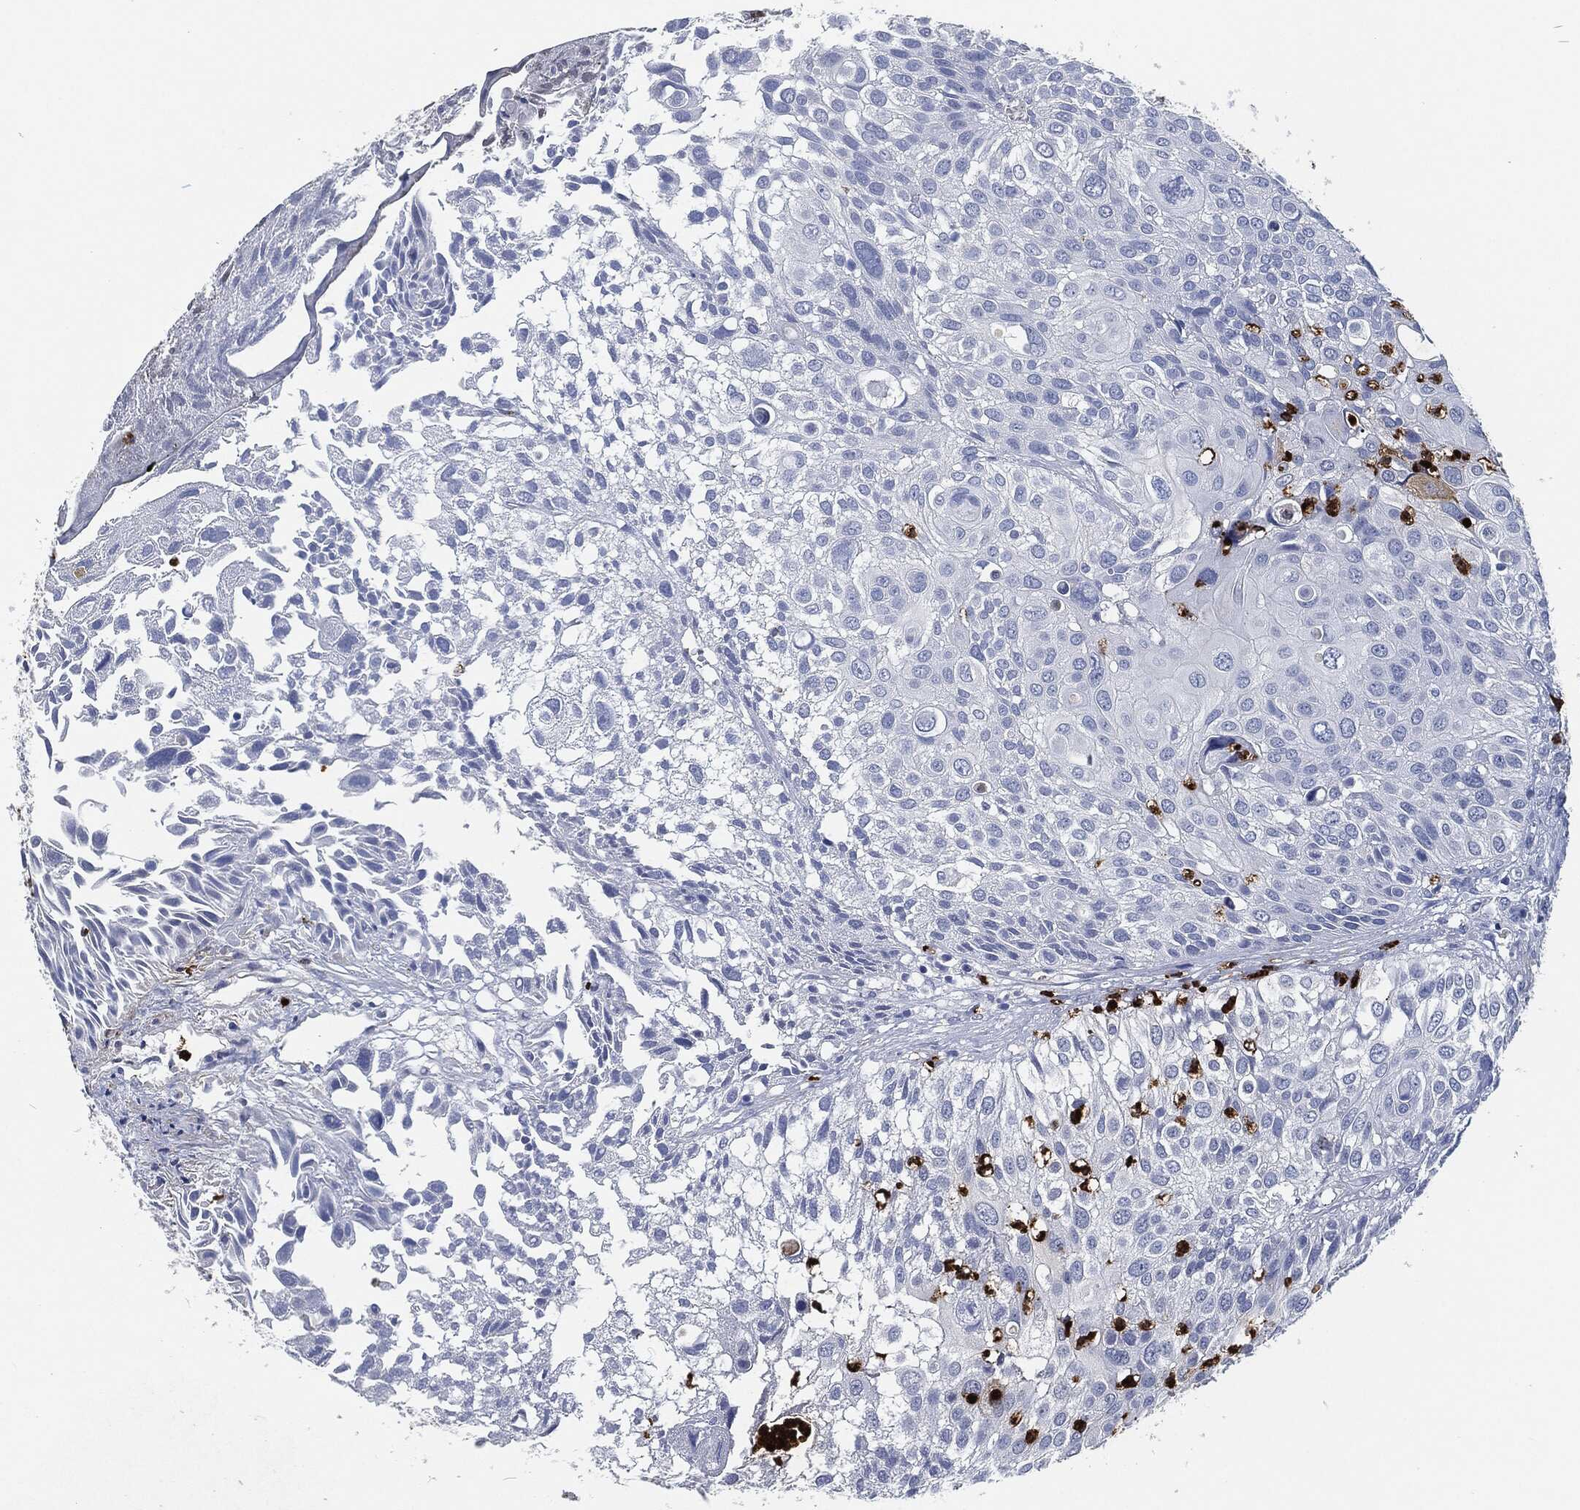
{"staining": {"intensity": "negative", "quantity": "none", "location": "none"}, "tissue": "urothelial cancer", "cell_type": "Tumor cells", "image_type": "cancer", "snomed": [{"axis": "morphology", "description": "Urothelial carcinoma, High grade"}, {"axis": "topography", "description": "Urinary bladder"}], "caption": "The image reveals no staining of tumor cells in urothelial cancer.", "gene": "MPO", "patient": {"sex": "female", "age": 79}}